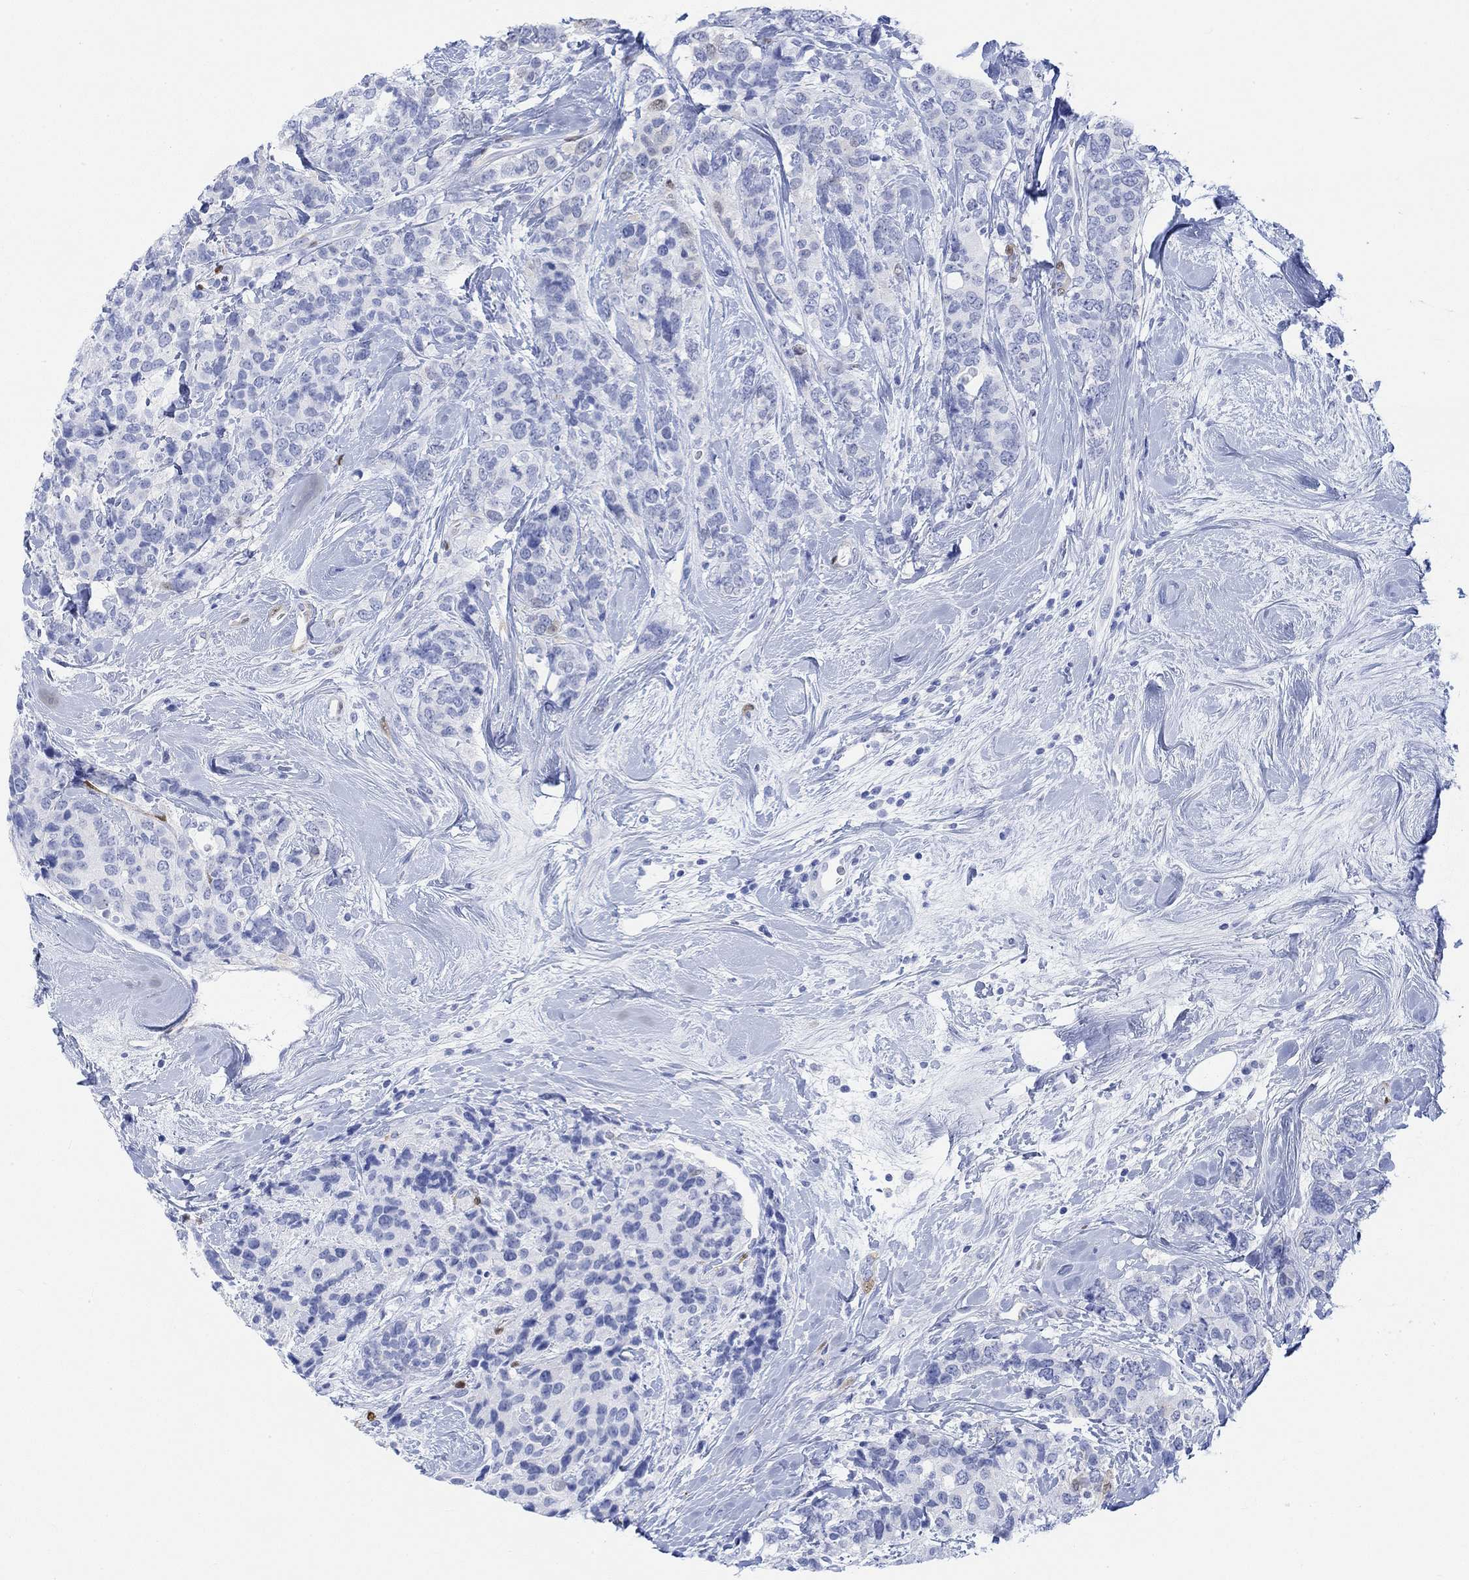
{"staining": {"intensity": "weak", "quantity": "<25%", "location": "nuclear"}, "tissue": "breast cancer", "cell_type": "Tumor cells", "image_type": "cancer", "snomed": [{"axis": "morphology", "description": "Lobular carcinoma"}, {"axis": "topography", "description": "Breast"}], "caption": "Tumor cells are negative for protein expression in human breast cancer. Brightfield microscopy of IHC stained with DAB (3,3'-diaminobenzidine) (brown) and hematoxylin (blue), captured at high magnification.", "gene": "TPPP3", "patient": {"sex": "female", "age": 59}}